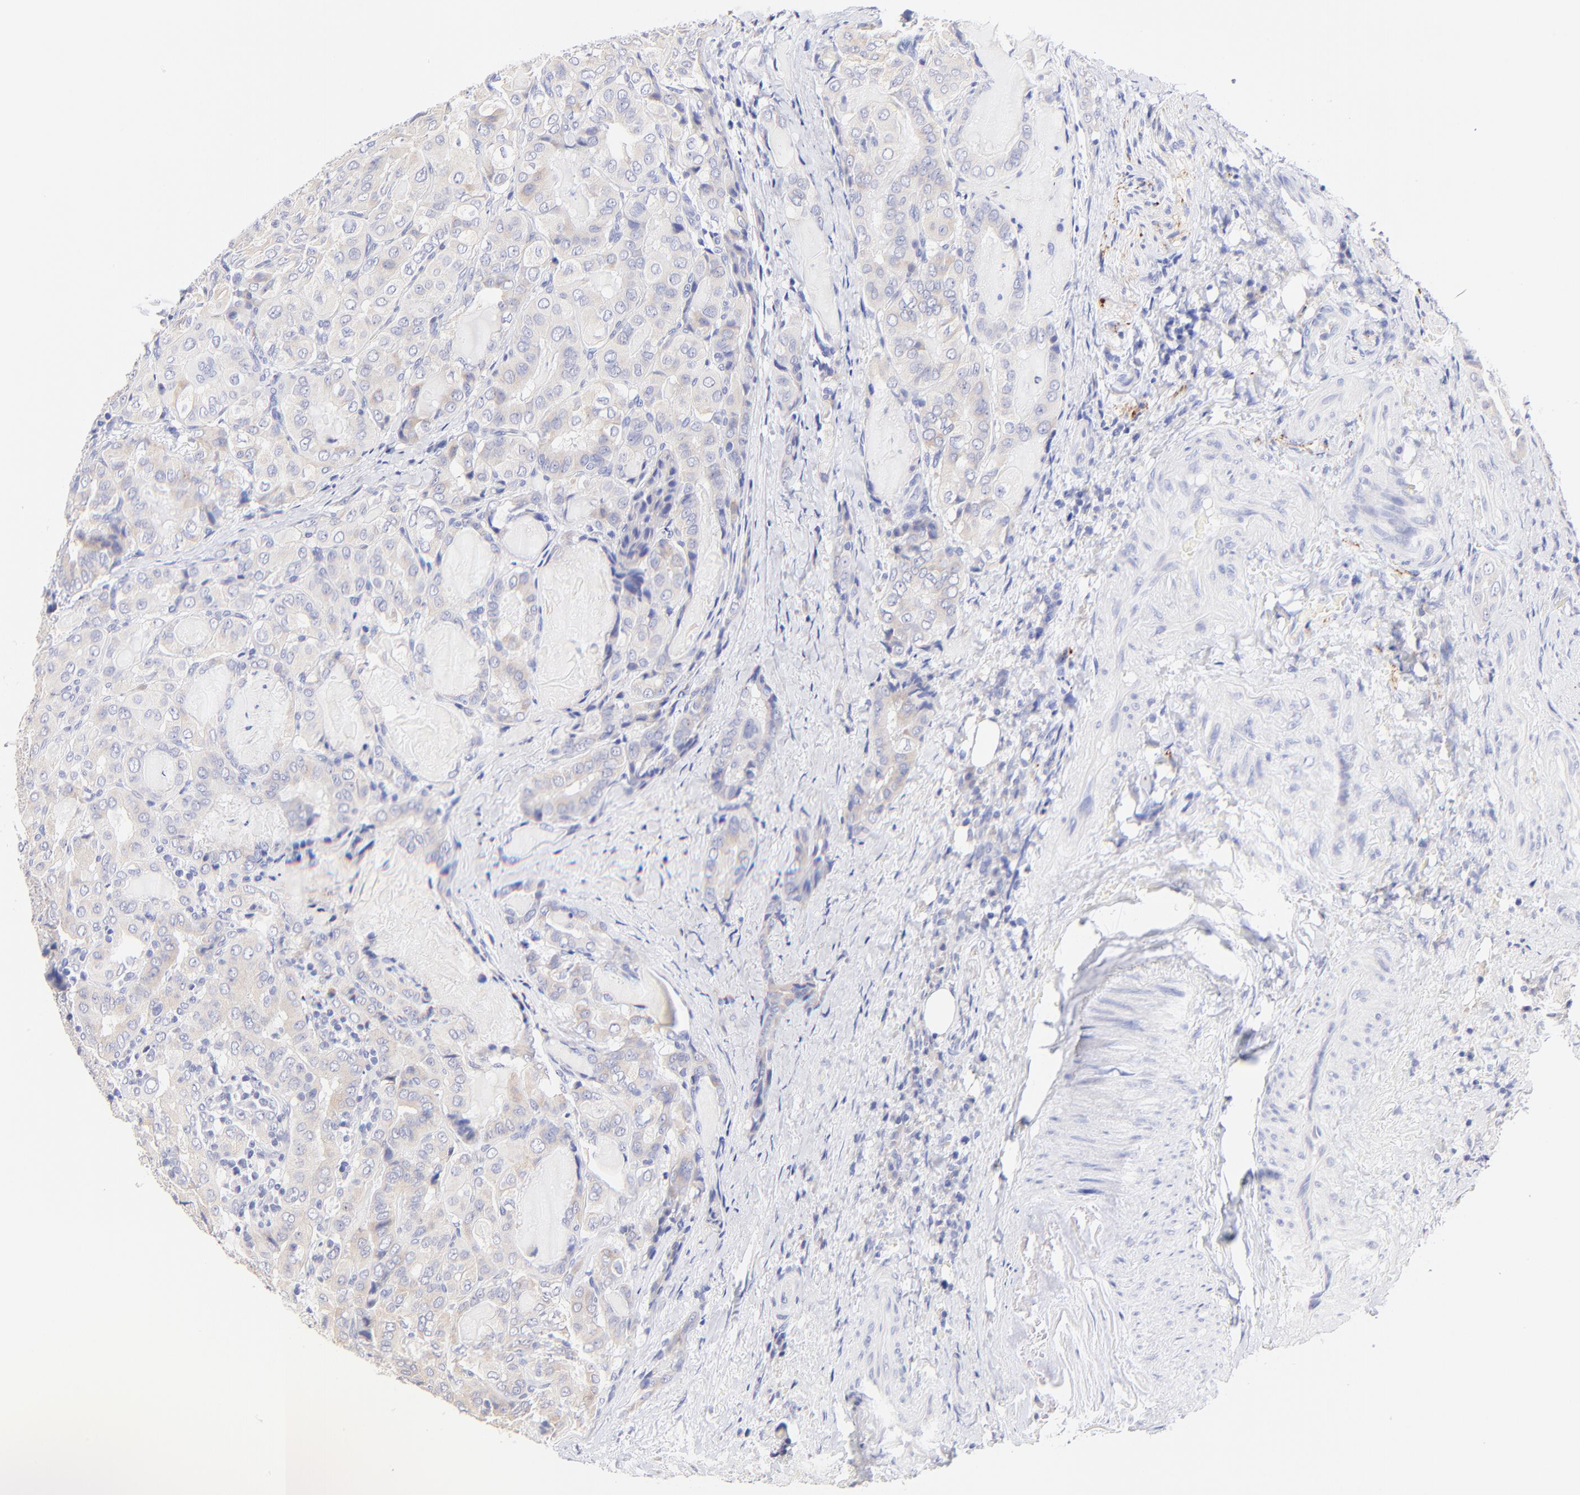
{"staining": {"intensity": "weak", "quantity": "25%-75%", "location": "cytoplasmic/membranous"}, "tissue": "thyroid cancer", "cell_type": "Tumor cells", "image_type": "cancer", "snomed": [{"axis": "morphology", "description": "Papillary adenocarcinoma, NOS"}, {"axis": "topography", "description": "Thyroid gland"}], "caption": "Protein expression by IHC shows weak cytoplasmic/membranous staining in about 25%-75% of tumor cells in thyroid papillary adenocarcinoma. (brown staining indicates protein expression, while blue staining denotes nuclei).", "gene": "RAB3A", "patient": {"sex": "female", "age": 71}}